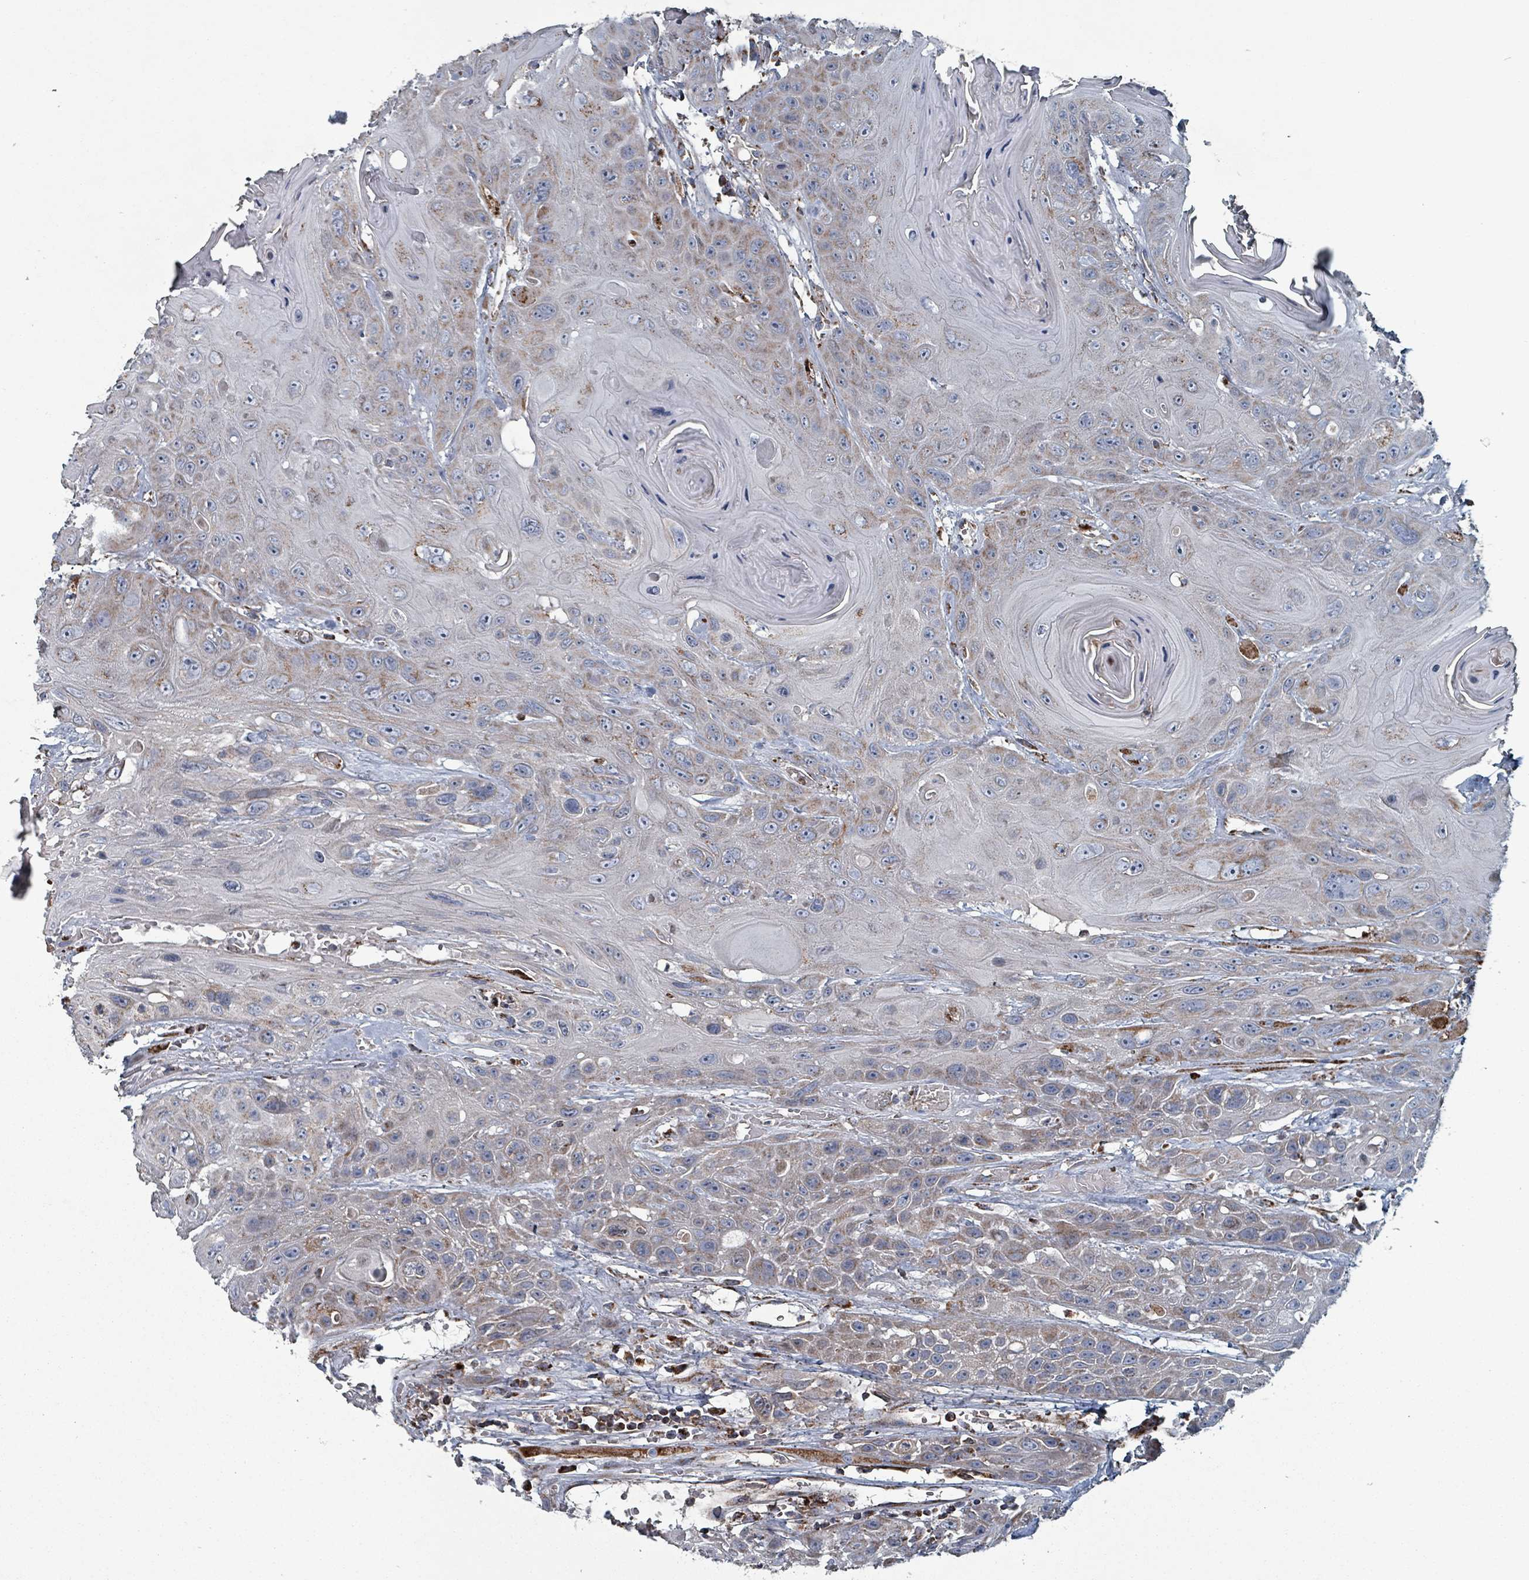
{"staining": {"intensity": "weak", "quantity": "25%-75%", "location": "cytoplasmic/membranous"}, "tissue": "head and neck cancer", "cell_type": "Tumor cells", "image_type": "cancer", "snomed": [{"axis": "morphology", "description": "Squamous cell carcinoma, NOS"}, {"axis": "topography", "description": "Head-Neck"}], "caption": "Human squamous cell carcinoma (head and neck) stained with a brown dye shows weak cytoplasmic/membranous positive positivity in about 25%-75% of tumor cells.", "gene": "ABHD18", "patient": {"sex": "female", "age": 59}}